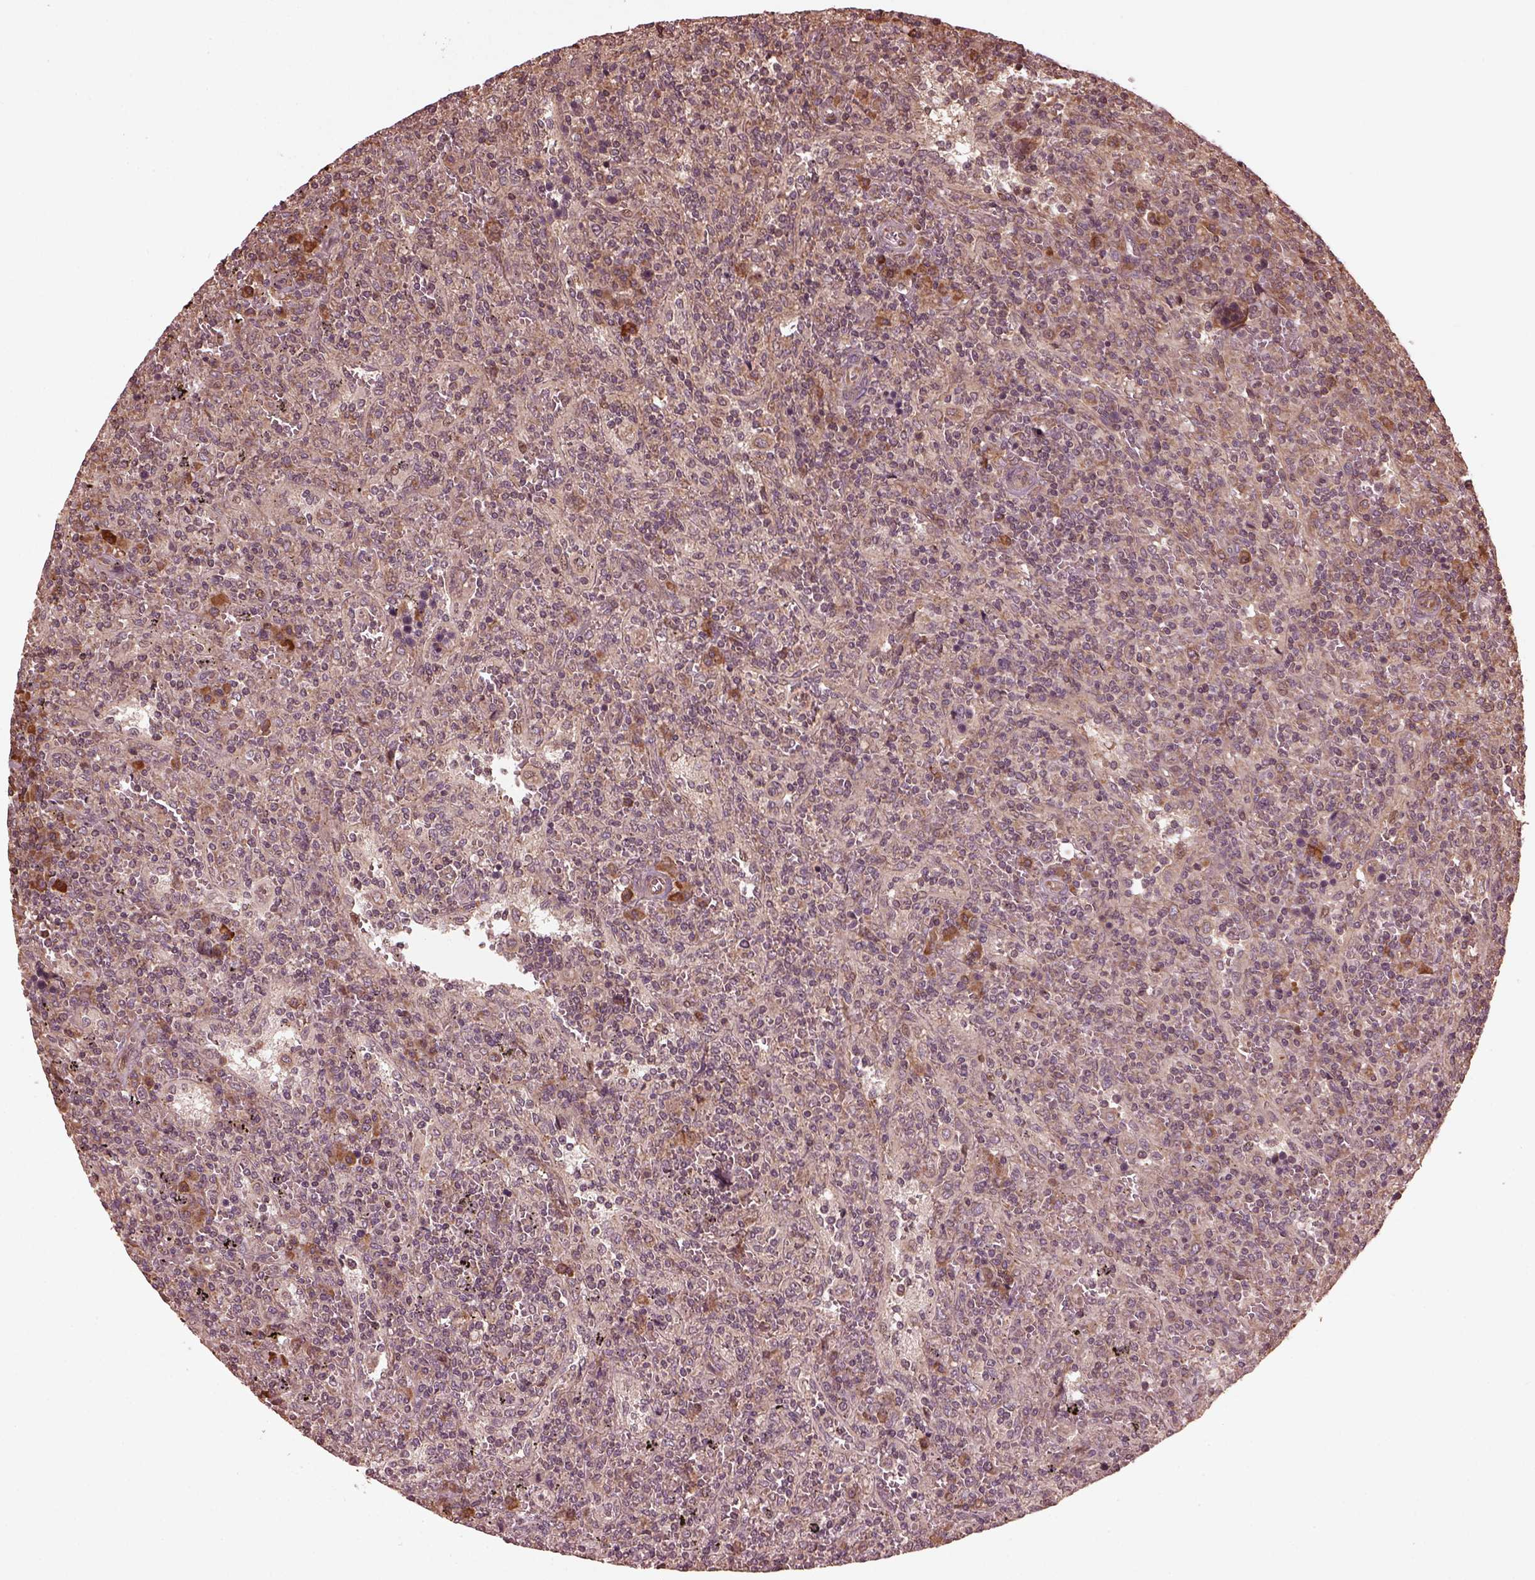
{"staining": {"intensity": "negative", "quantity": "none", "location": "none"}, "tissue": "lymphoma", "cell_type": "Tumor cells", "image_type": "cancer", "snomed": [{"axis": "morphology", "description": "Malignant lymphoma, non-Hodgkin's type, Low grade"}, {"axis": "topography", "description": "Spleen"}], "caption": "DAB (3,3'-diaminobenzidine) immunohistochemical staining of lymphoma demonstrates no significant positivity in tumor cells.", "gene": "ZNF292", "patient": {"sex": "male", "age": 62}}